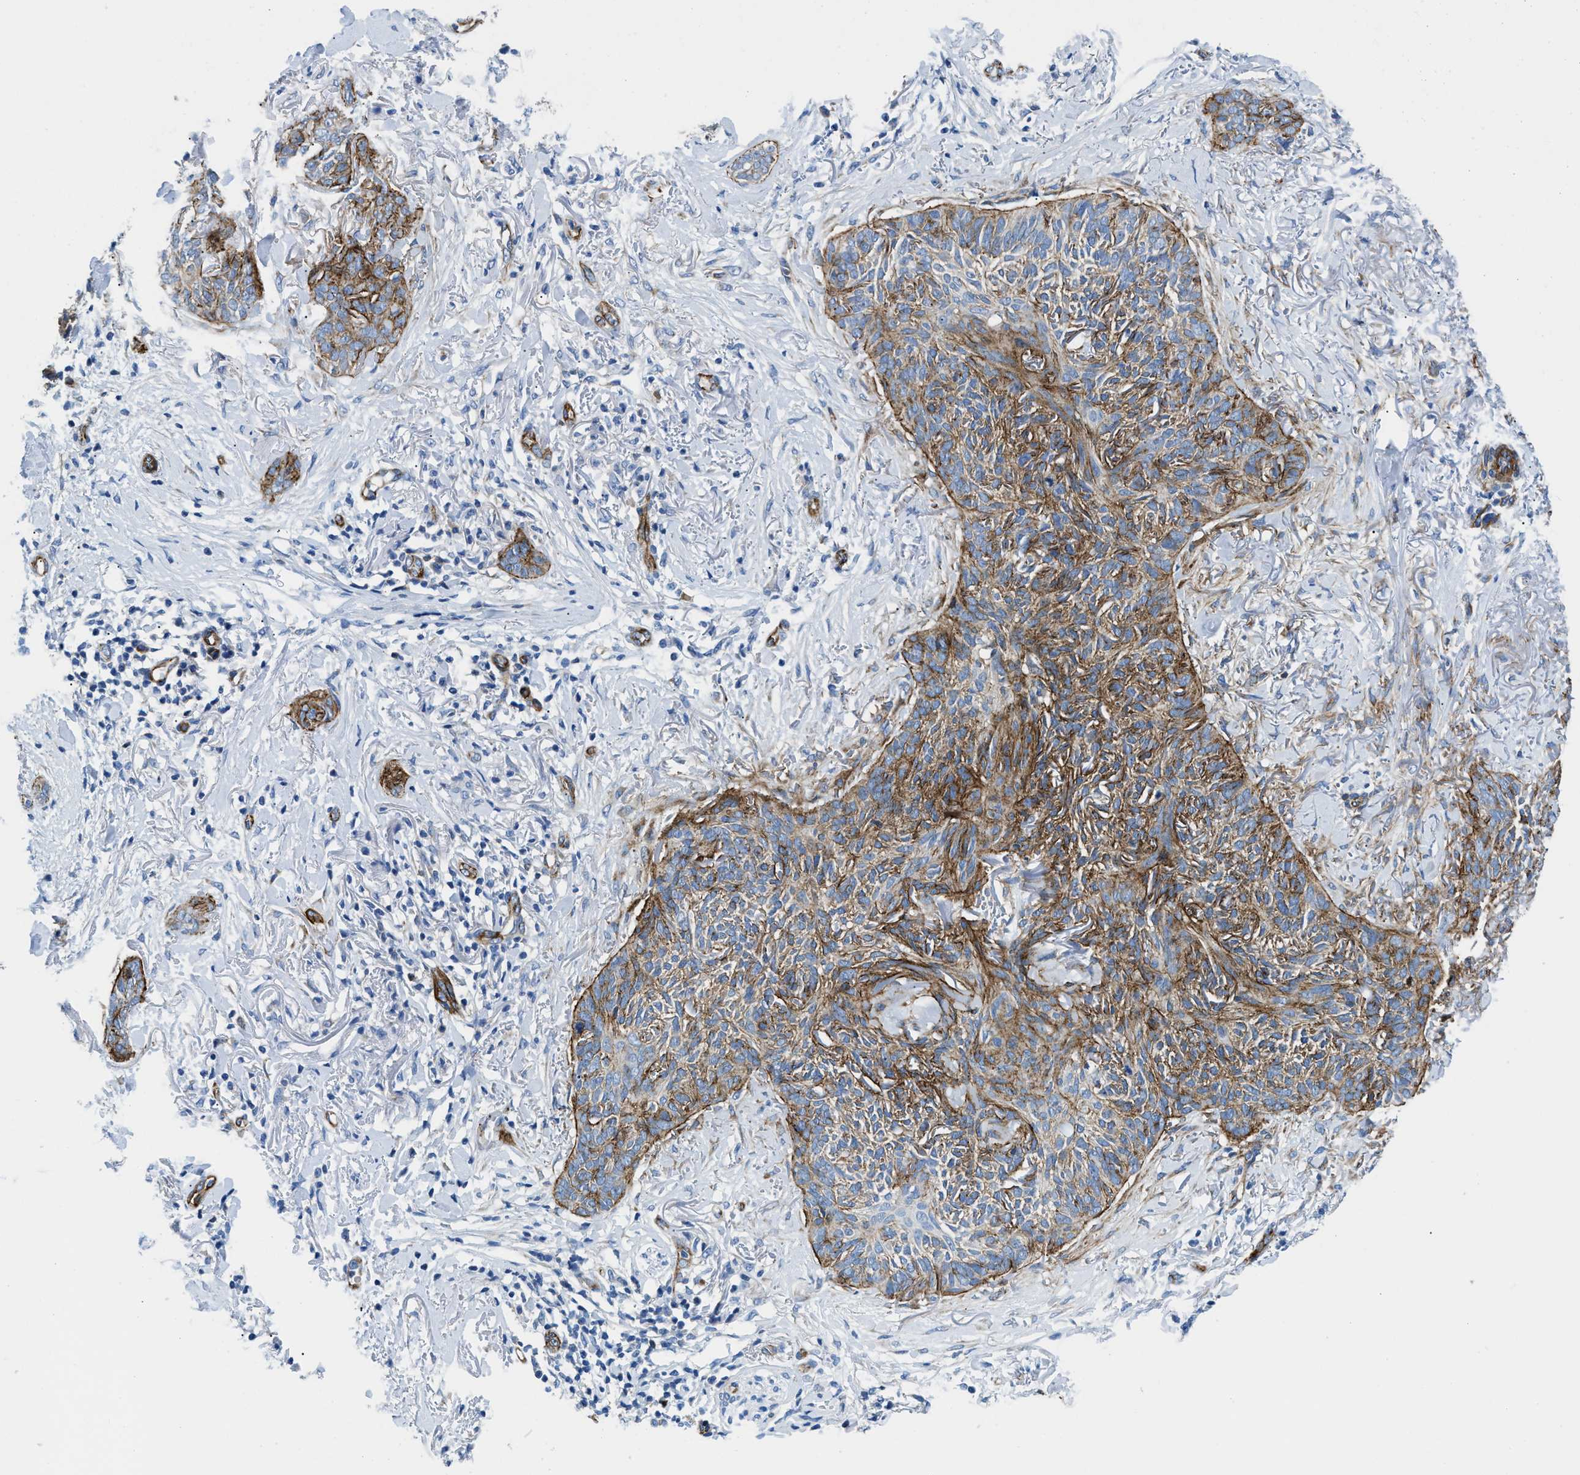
{"staining": {"intensity": "moderate", "quantity": ">75%", "location": "cytoplasmic/membranous"}, "tissue": "skin cancer", "cell_type": "Tumor cells", "image_type": "cancer", "snomed": [{"axis": "morphology", "description": "Basal cell carcinoma"}, {"axis": "topography", "description": "Skin"}], "caption": "A medium amount of moderate cytoplasmic/membranous staining is present in approximately >75% of tumor cells in skin cancer tissue.", "gene": "CUTA", "patient": {"sex": "female", "age": 84}}